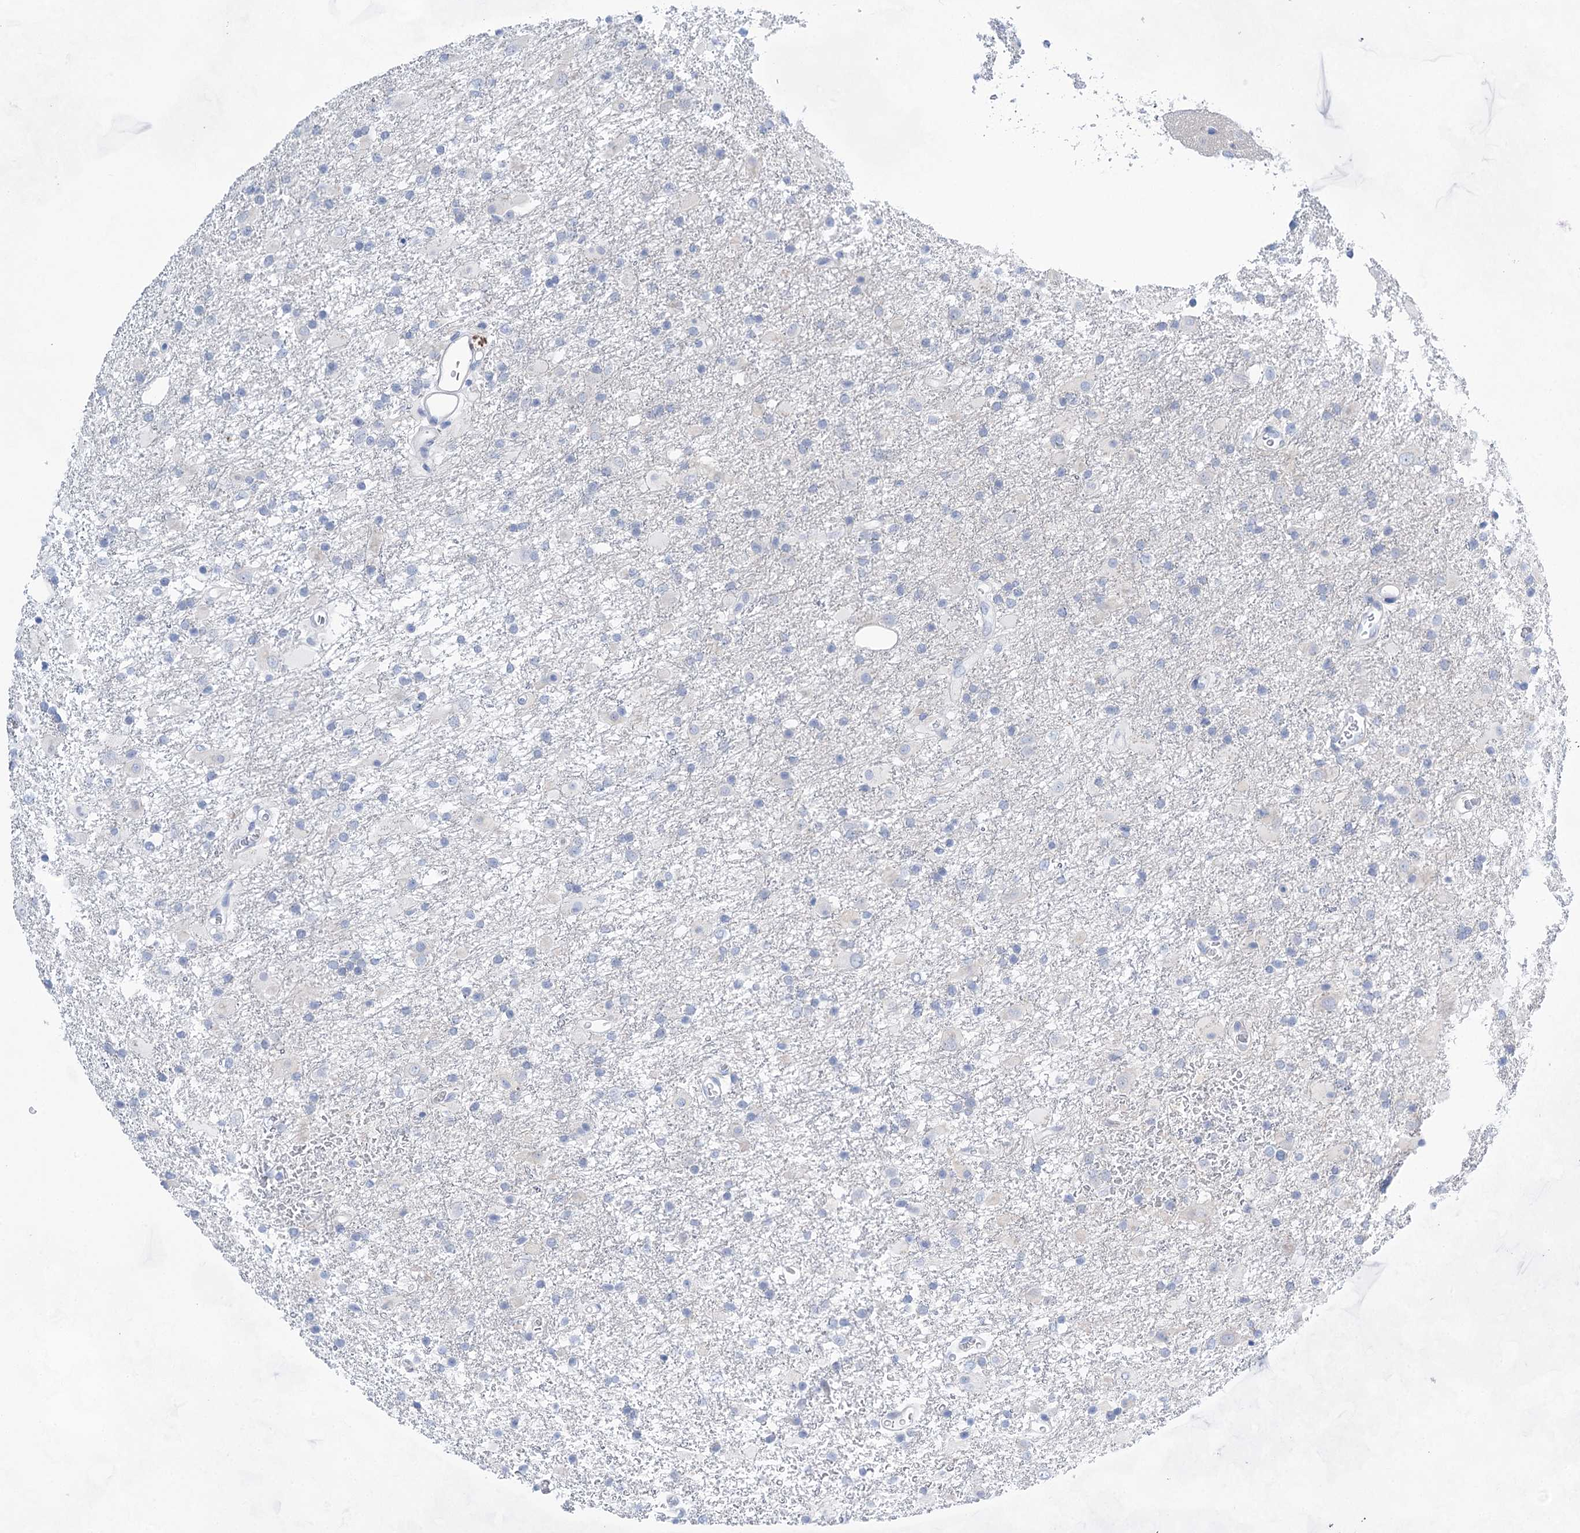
{"staining": {"intensity": "negative", "quantity": "none", "location": "none"}, "tissue": "glioma", "cell_type": "Tumor cells", "image_type": "cancer", "snomed": [{"axis": "morphology", "description": "Glioma, malignant, Low grade"}, {"axis": "topography", "description": "Brain"}], "caption": "High power microscopy micrograph of an immunohistochemistry (IHC) histopathology image of glioma, revealing no significant positivity in tumor cells.", "gene": "LALBA", "patient": {"sex": "male", "age": 65}}